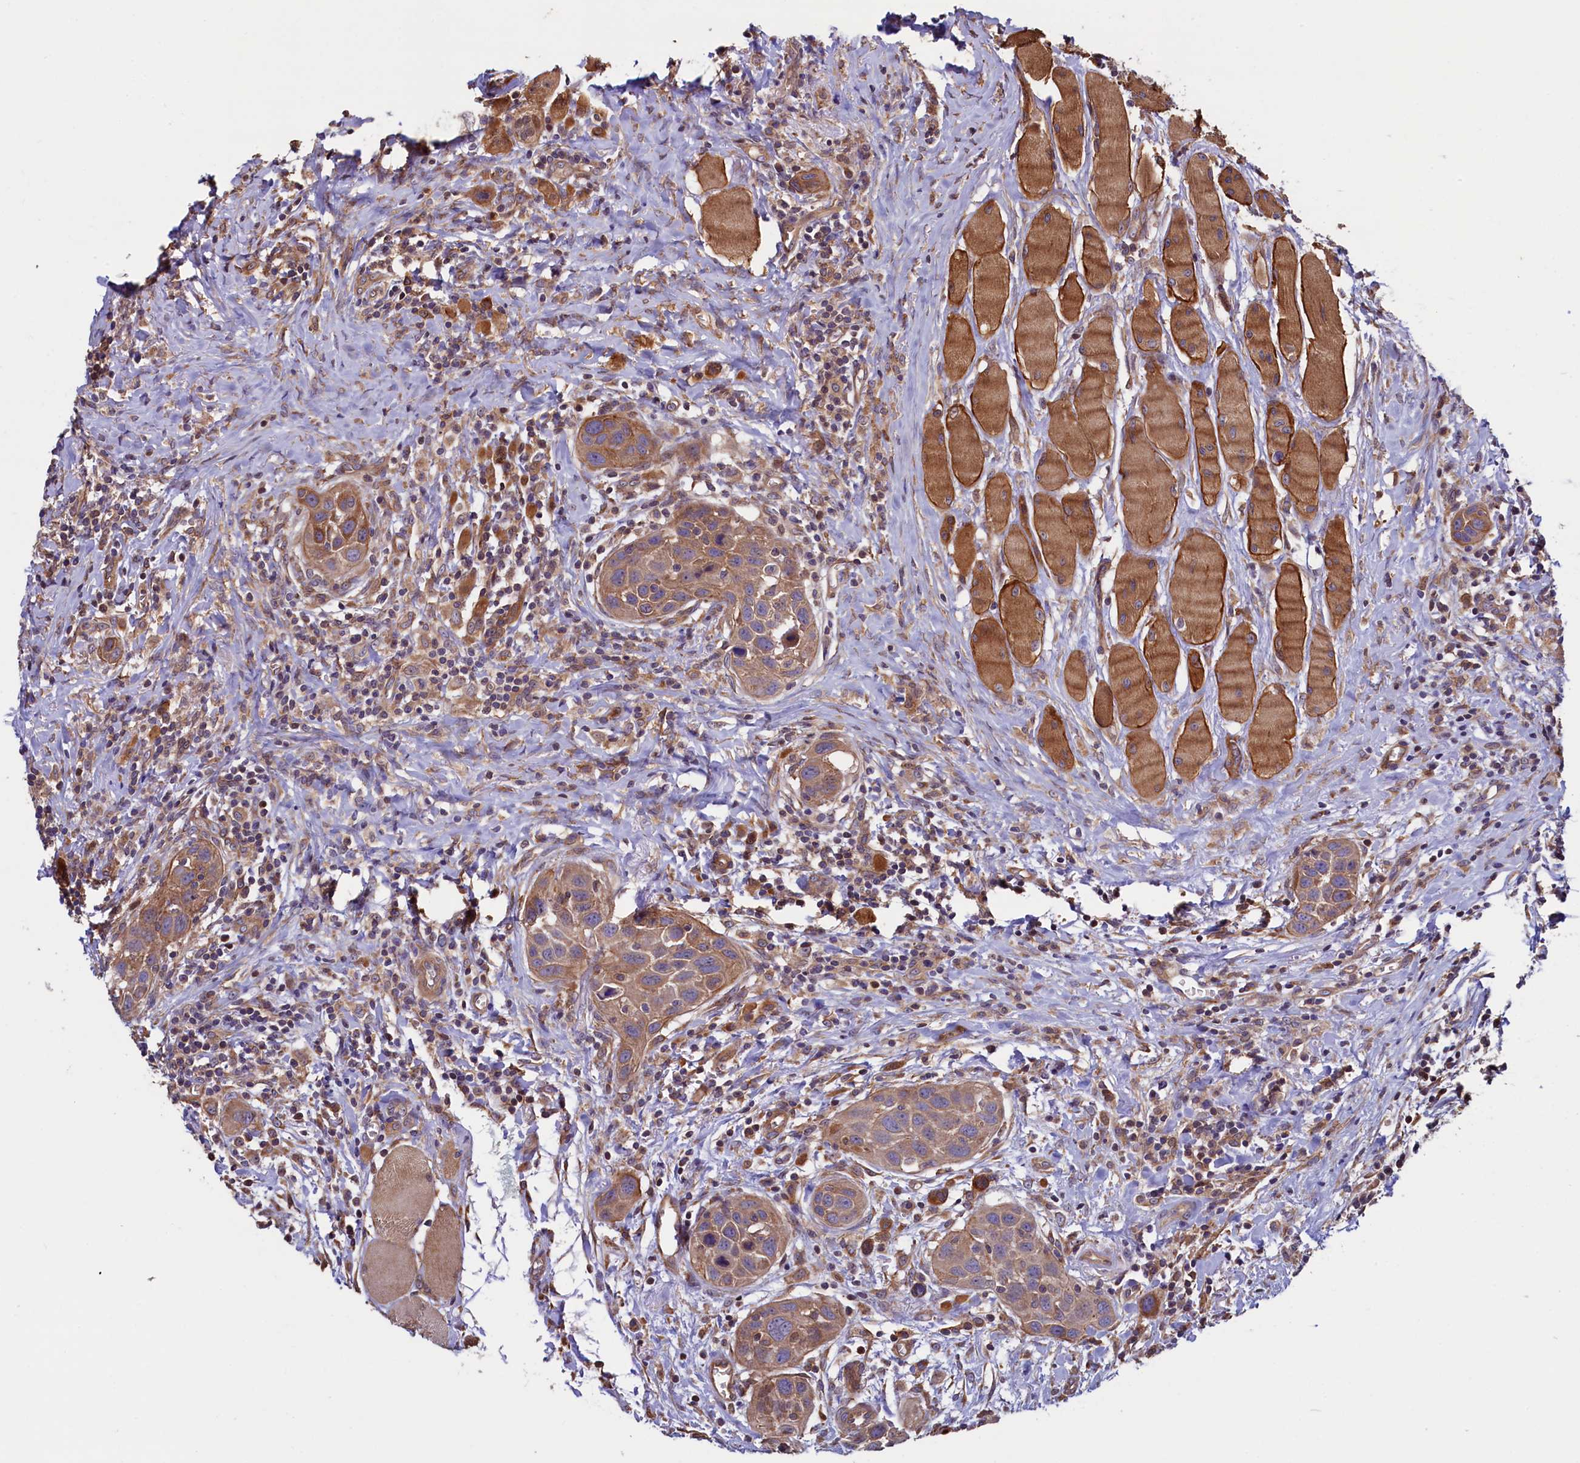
{"staining": {"intensity": "weak", "quantity": ">75%", "location": "cytoplasmic/membranous"}, "tissue": "head and neck cancer", "cell_type": "Tumor cells", "image_type": "cancer", "snomed": [{"axis": "morphology", "description": "Squamous cell carcinoma, NOS"}, {"axis": "topography", "description": "Oral tissue"}, {"axis": "topography", "description": "Head-Neck"}], "caption": "Brown immunohistochemical staining in squamous cell carcinoma (head and neck) demonstrates weak cytoplasmic/membranous positivity in approximately >75% of tumor cells.", "gene": "ATXN2L", "patient": {"sex": "female", "age": 50}}